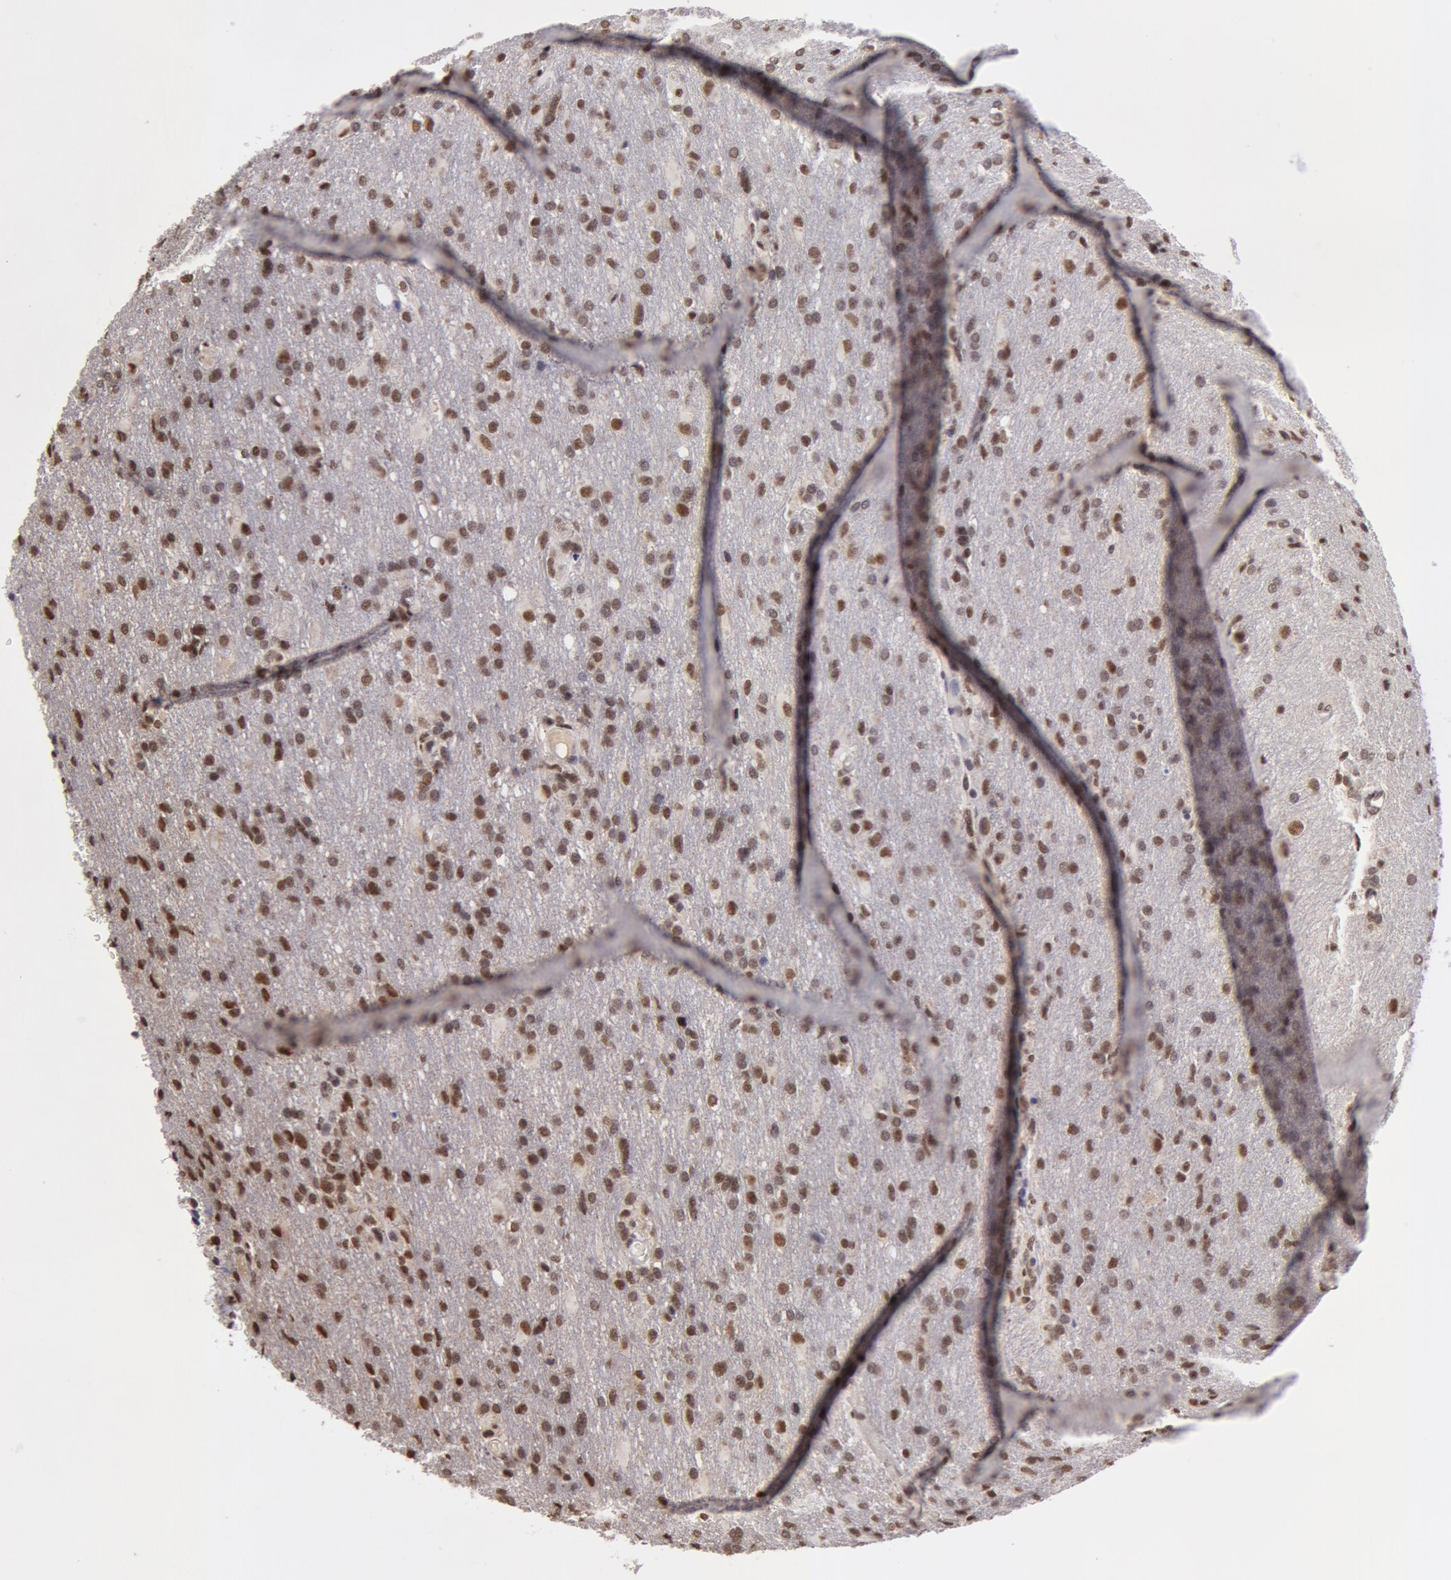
{"staining": {"intensity": "moderate", "quantity": "25%-75%", "location": "nuclear"}, "tissue": "glioma", "cell_type": "Tumor cells", "image_type": "cancer", "snomed": [{"axis": "morphology", "description": "Glioma, malignant, High grade"}, {"axis": "topography", "description": "Brain"}], "caption": "Malignant high-grade glioma stained with immunohistochemistry (IHC) reveals moderate nuclear positivity in approximately 25%-75% of tumor cells. The staining is performed using DAB brown chromogen to label protein expression. The nuclei are counter-stained blue using hematoxylin.", "gene": "VRTN", "patient": {"sex": "male", "age": 68}}